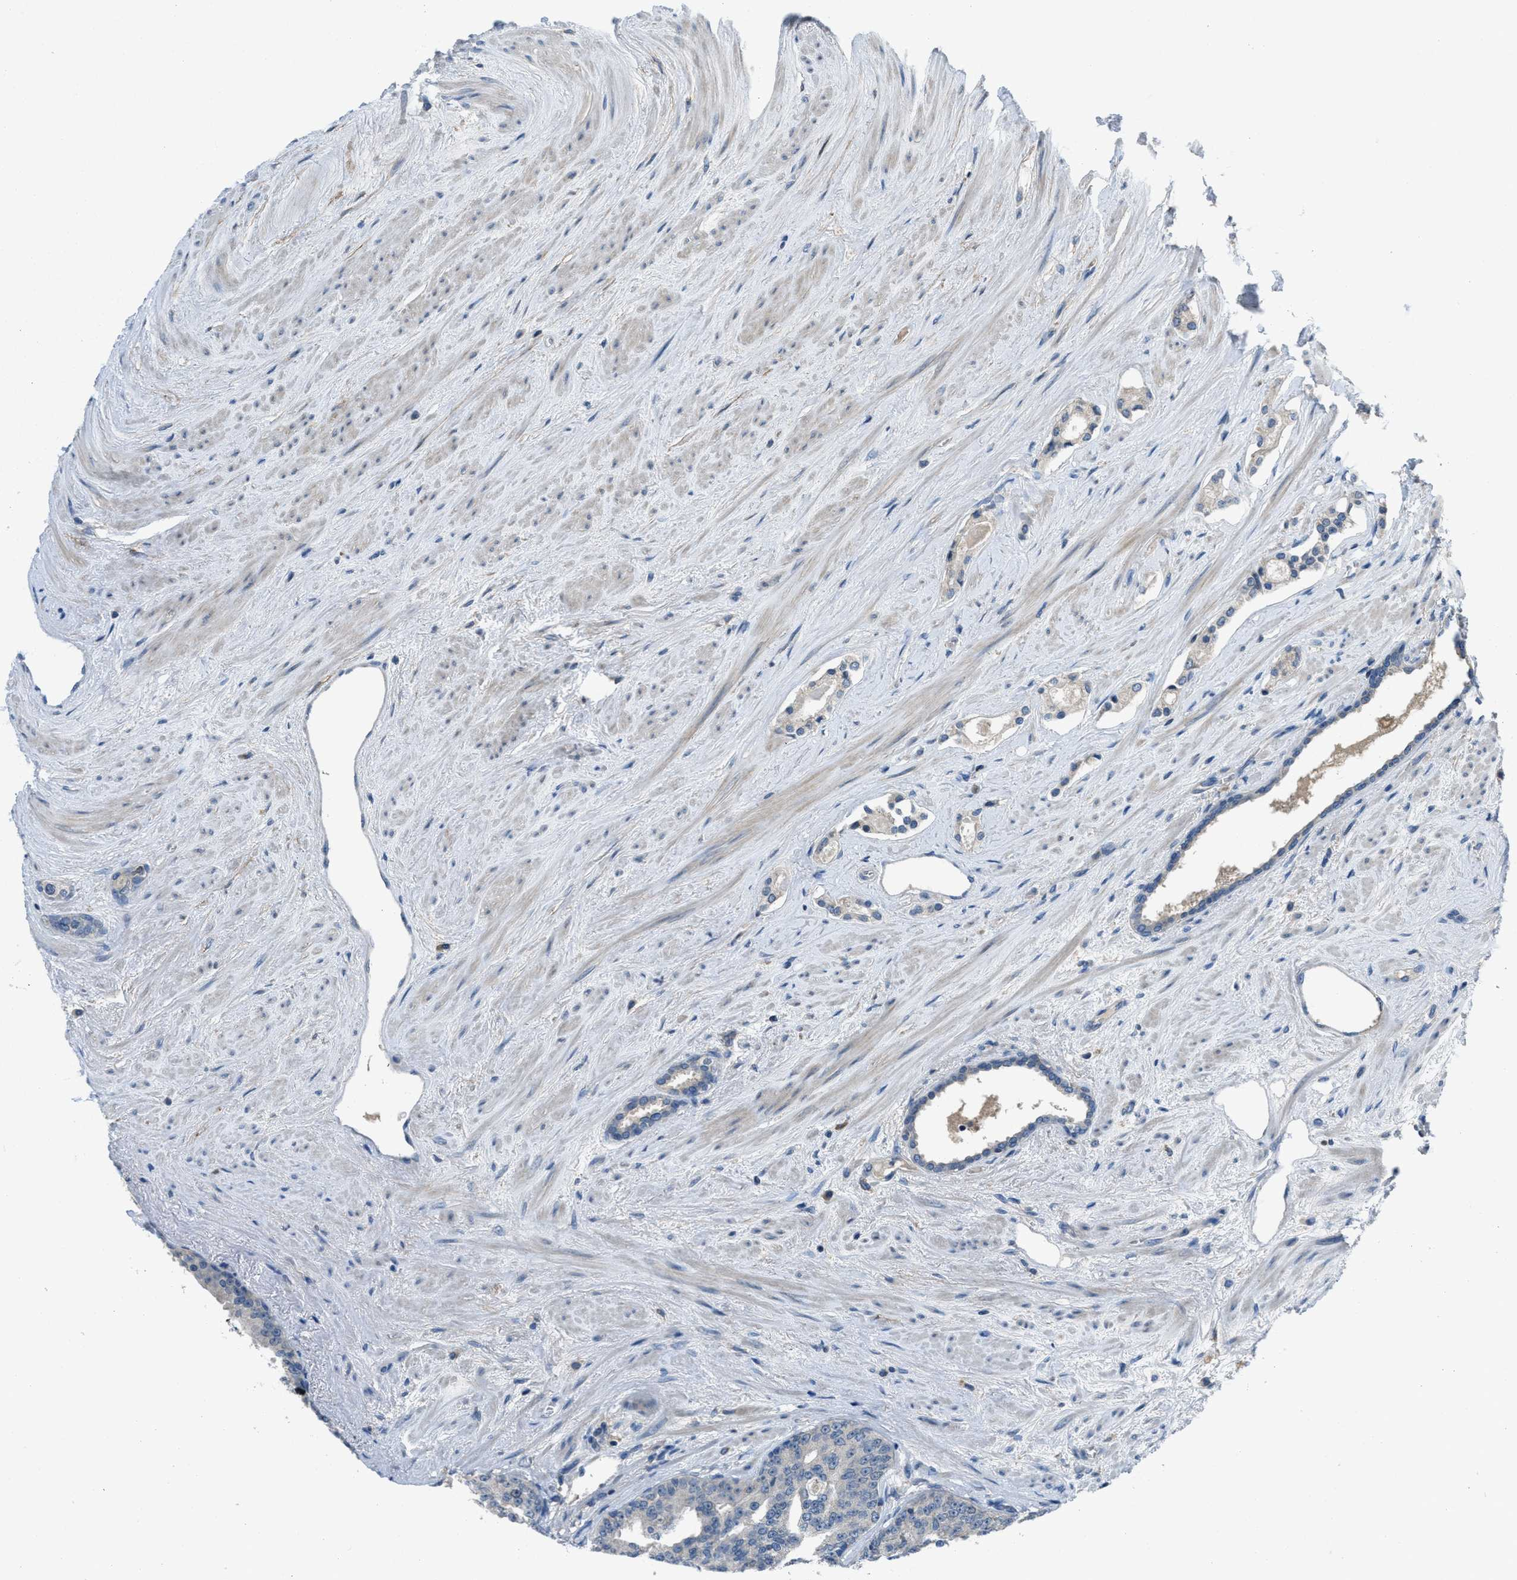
{"staining": {"intensity": "moderate", "quantity": "<25%", "location": "nuclear"}, "tissue": "prostate cancer", "cell_type": "Tumor cells", "image_type": "cancer", "snomed": [{"axis": "morphology", "description": "Adenocarcinoma, High grade"}, {"axis": "topography", "description": "Prostate"}], "caption": "Moderate nuclear expression for a protein is identified in approximately <25% of tumor cells of prostate high-grade adenocarcinoma using immunohistochemistry (IHC).", "gene": "MIS18A", "patient": {"sex": "male", "age": 71}}